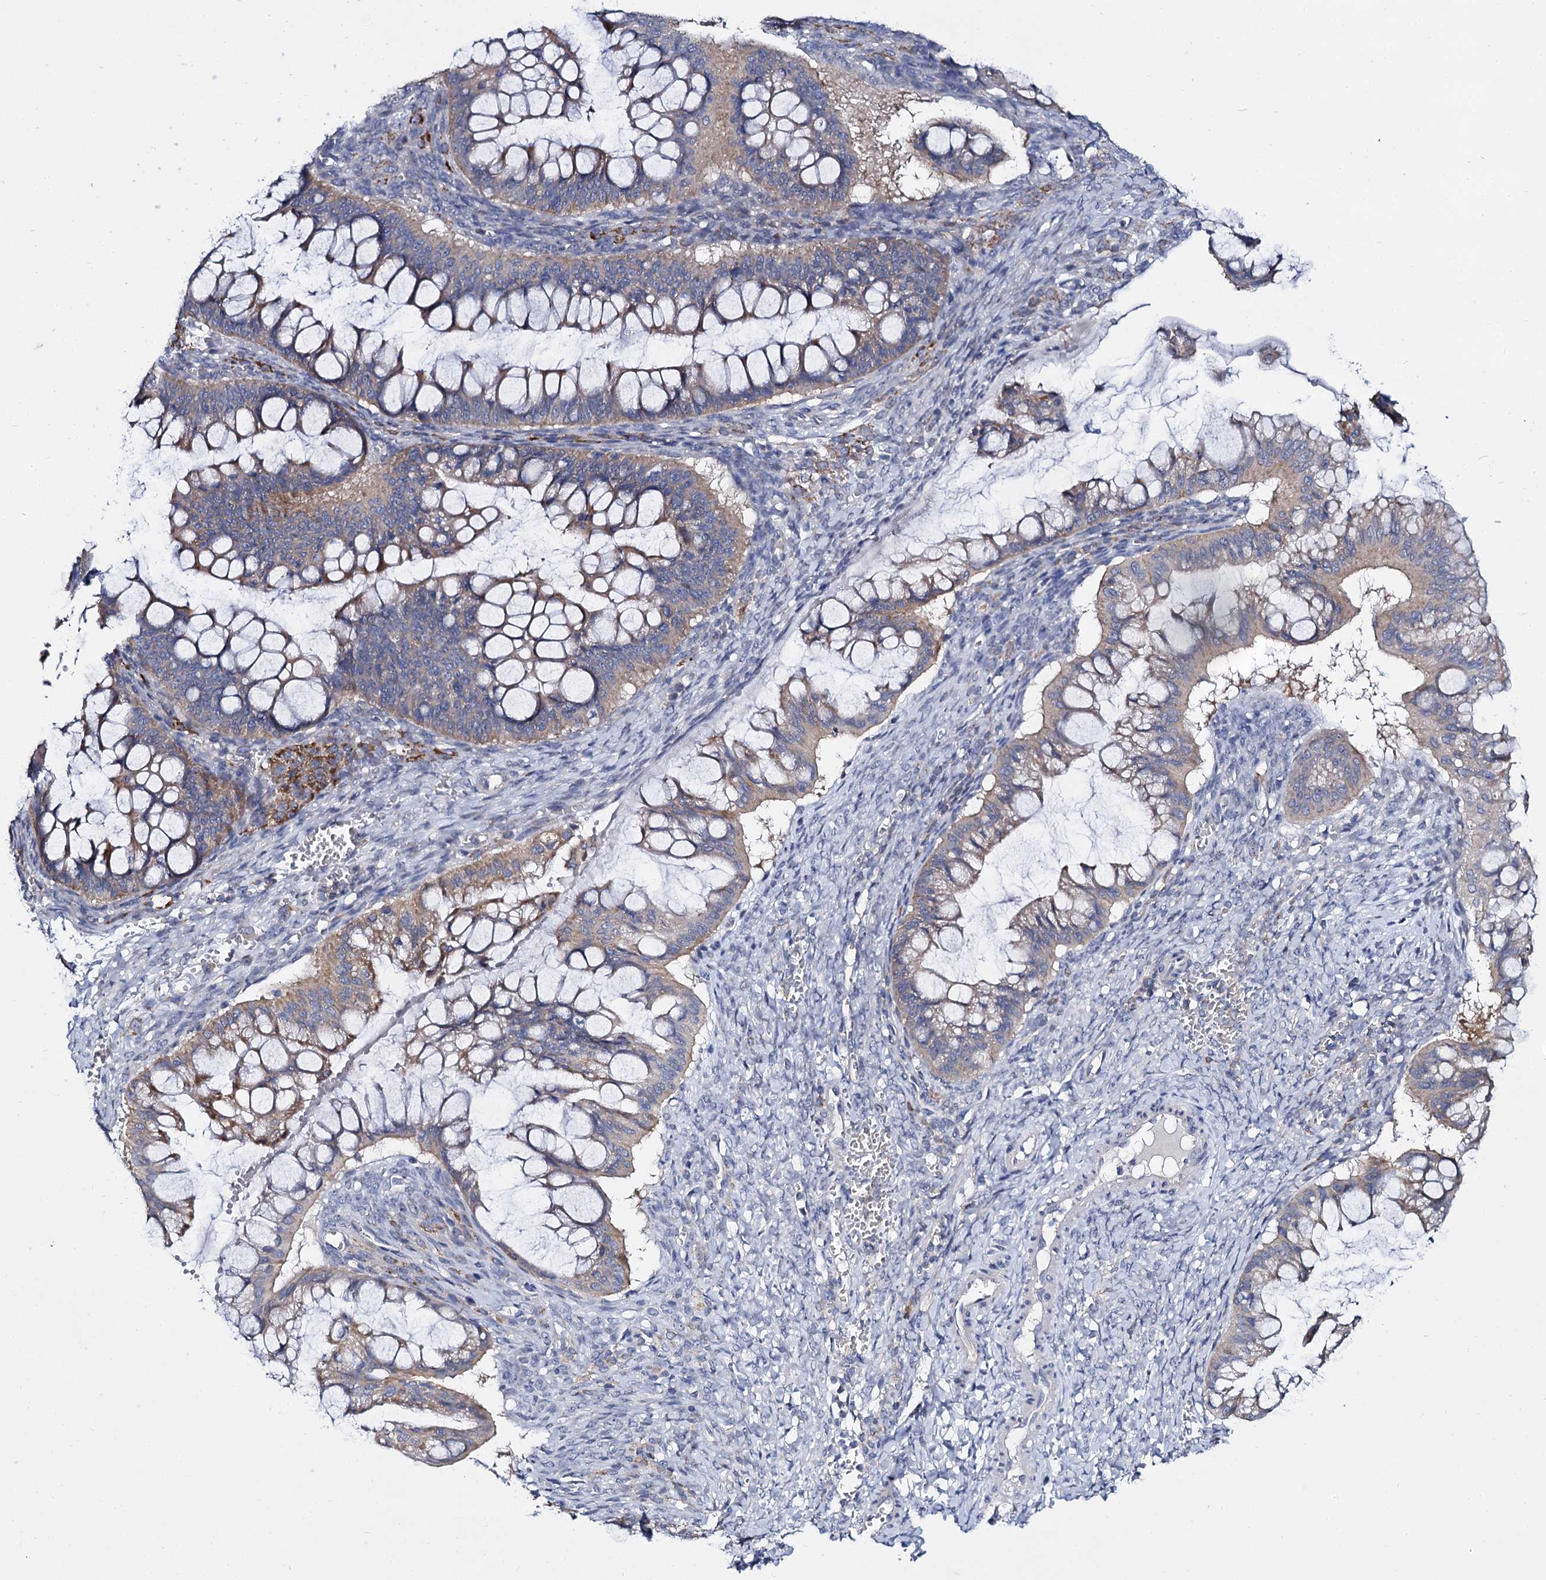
{"staining": {"intensity": "weak", "quantity": "<25%", "location": "cytoplasmic/membranous"}, "tissue": "ovarian cancer", "cell_type": "Tumor cells", "image_type": "cancer", "snomed": [{"axis": "morphology", "description": "Cystadenocarcinoma, mucinous, NOS"}, {"axis": "topography", "description": "Ovary"}], "caption": "This is an IHC micrograph of ovarian mucinous cystadenocarcinoma. There is no staining in tumor cells.", "gene": "PANX2", "patient": {"sex": "female", "age": 73}}